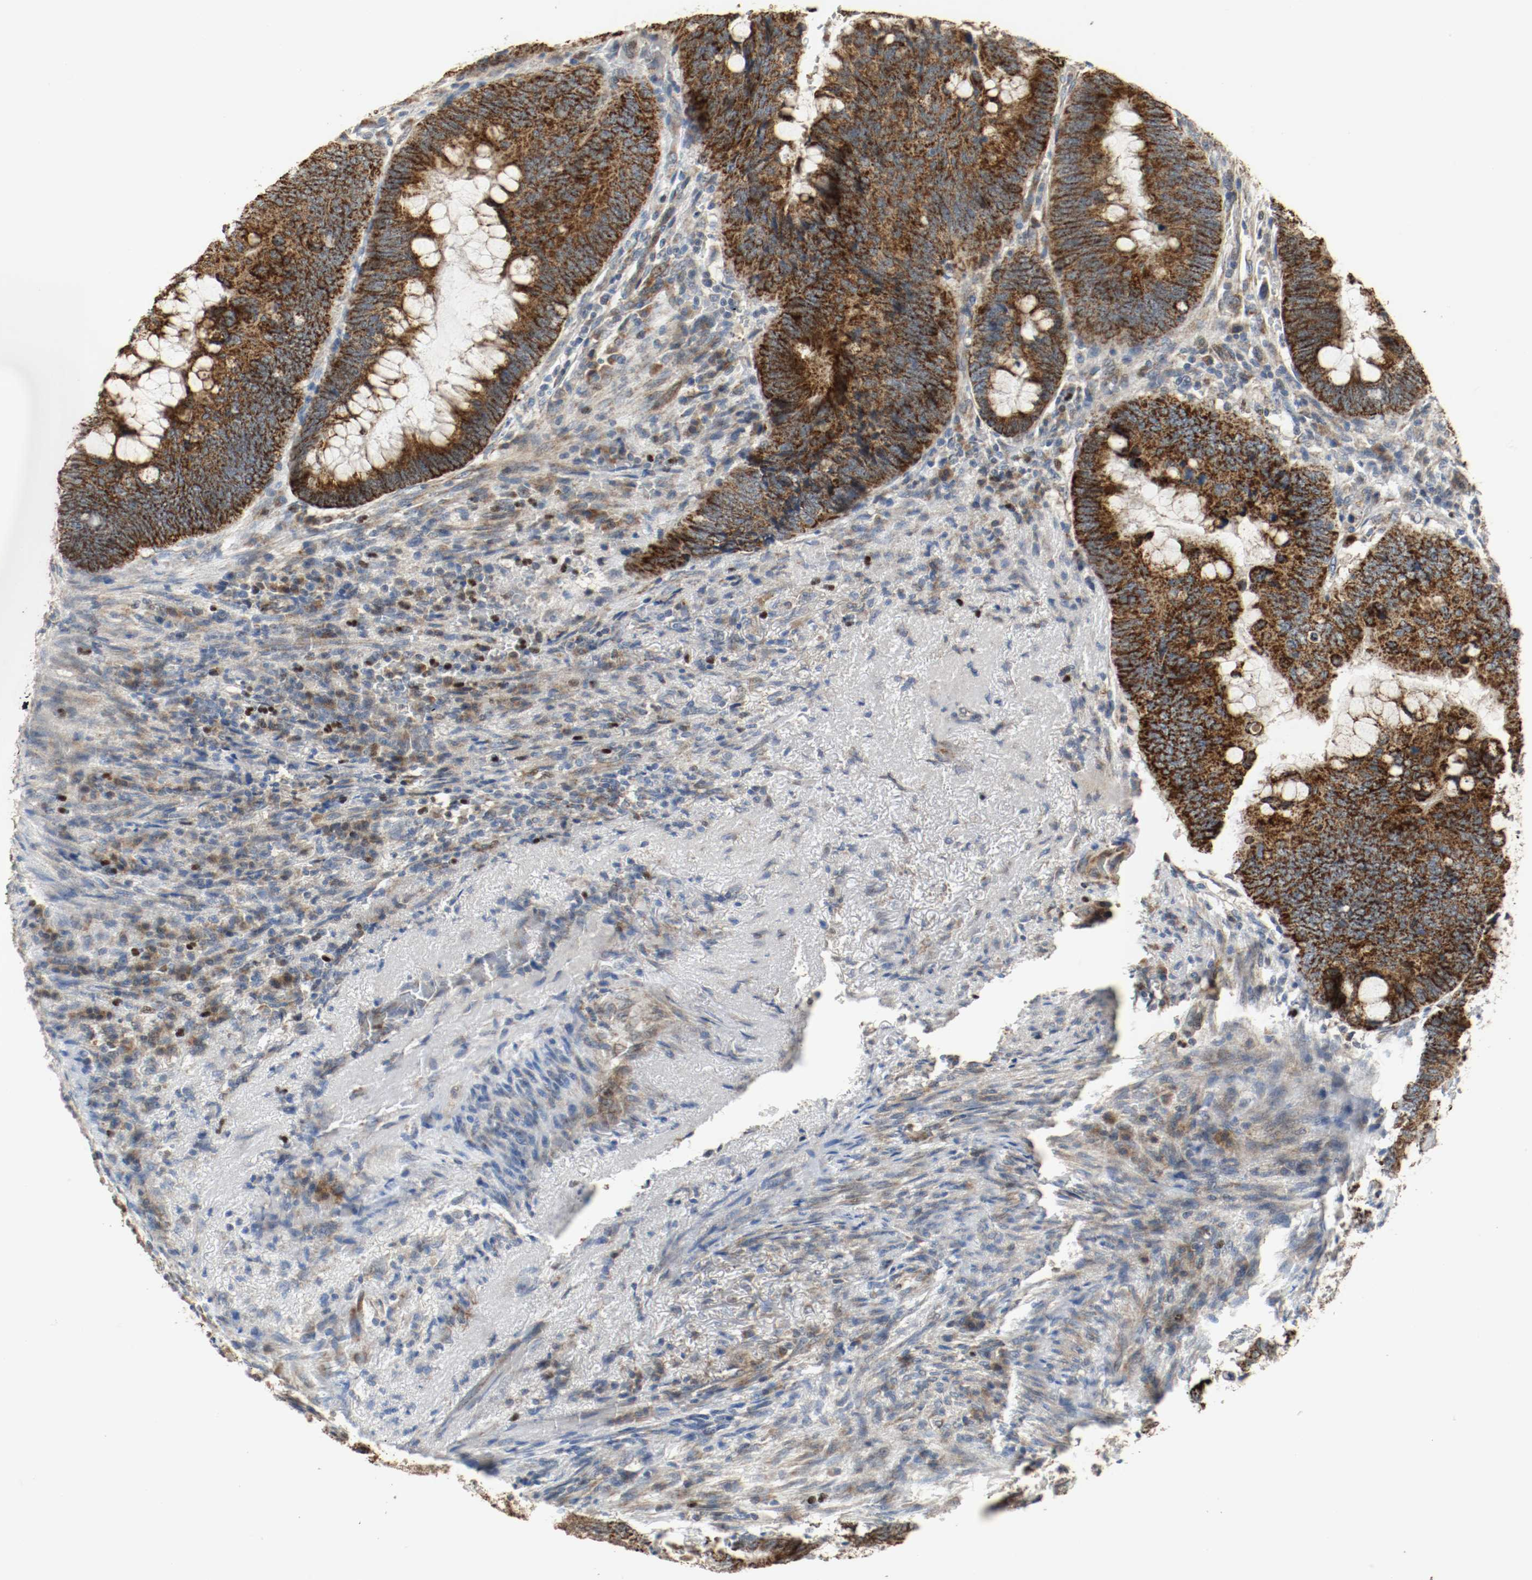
{"staining": {"intensity": "strong", "quantity": ">75%", "location": "cytoplasmic/membranous"}, "tissue": "colorectal cancer", "cell_type": "Tumor cells", "image_type": "cancer", "snomed": [{"axis": "morphology", "description": "Normal tissue, NOS"}, {"axis": "morphology", "description": "Adenocarcinoma, NOS"}, {"axis": "topography", "description": "Rectum"}, {"axis": "topography", "description": "Peripheral nerve tissue"}], "caption": "Immunohistochemical staining of colorectal adenocarcinoma shows high levels of strong cytoplasmic/membranous protein staining in about >75% of tumor cells.", "gene": "ALDH4A1", "patient": {"sex": "male", "age": 92}}